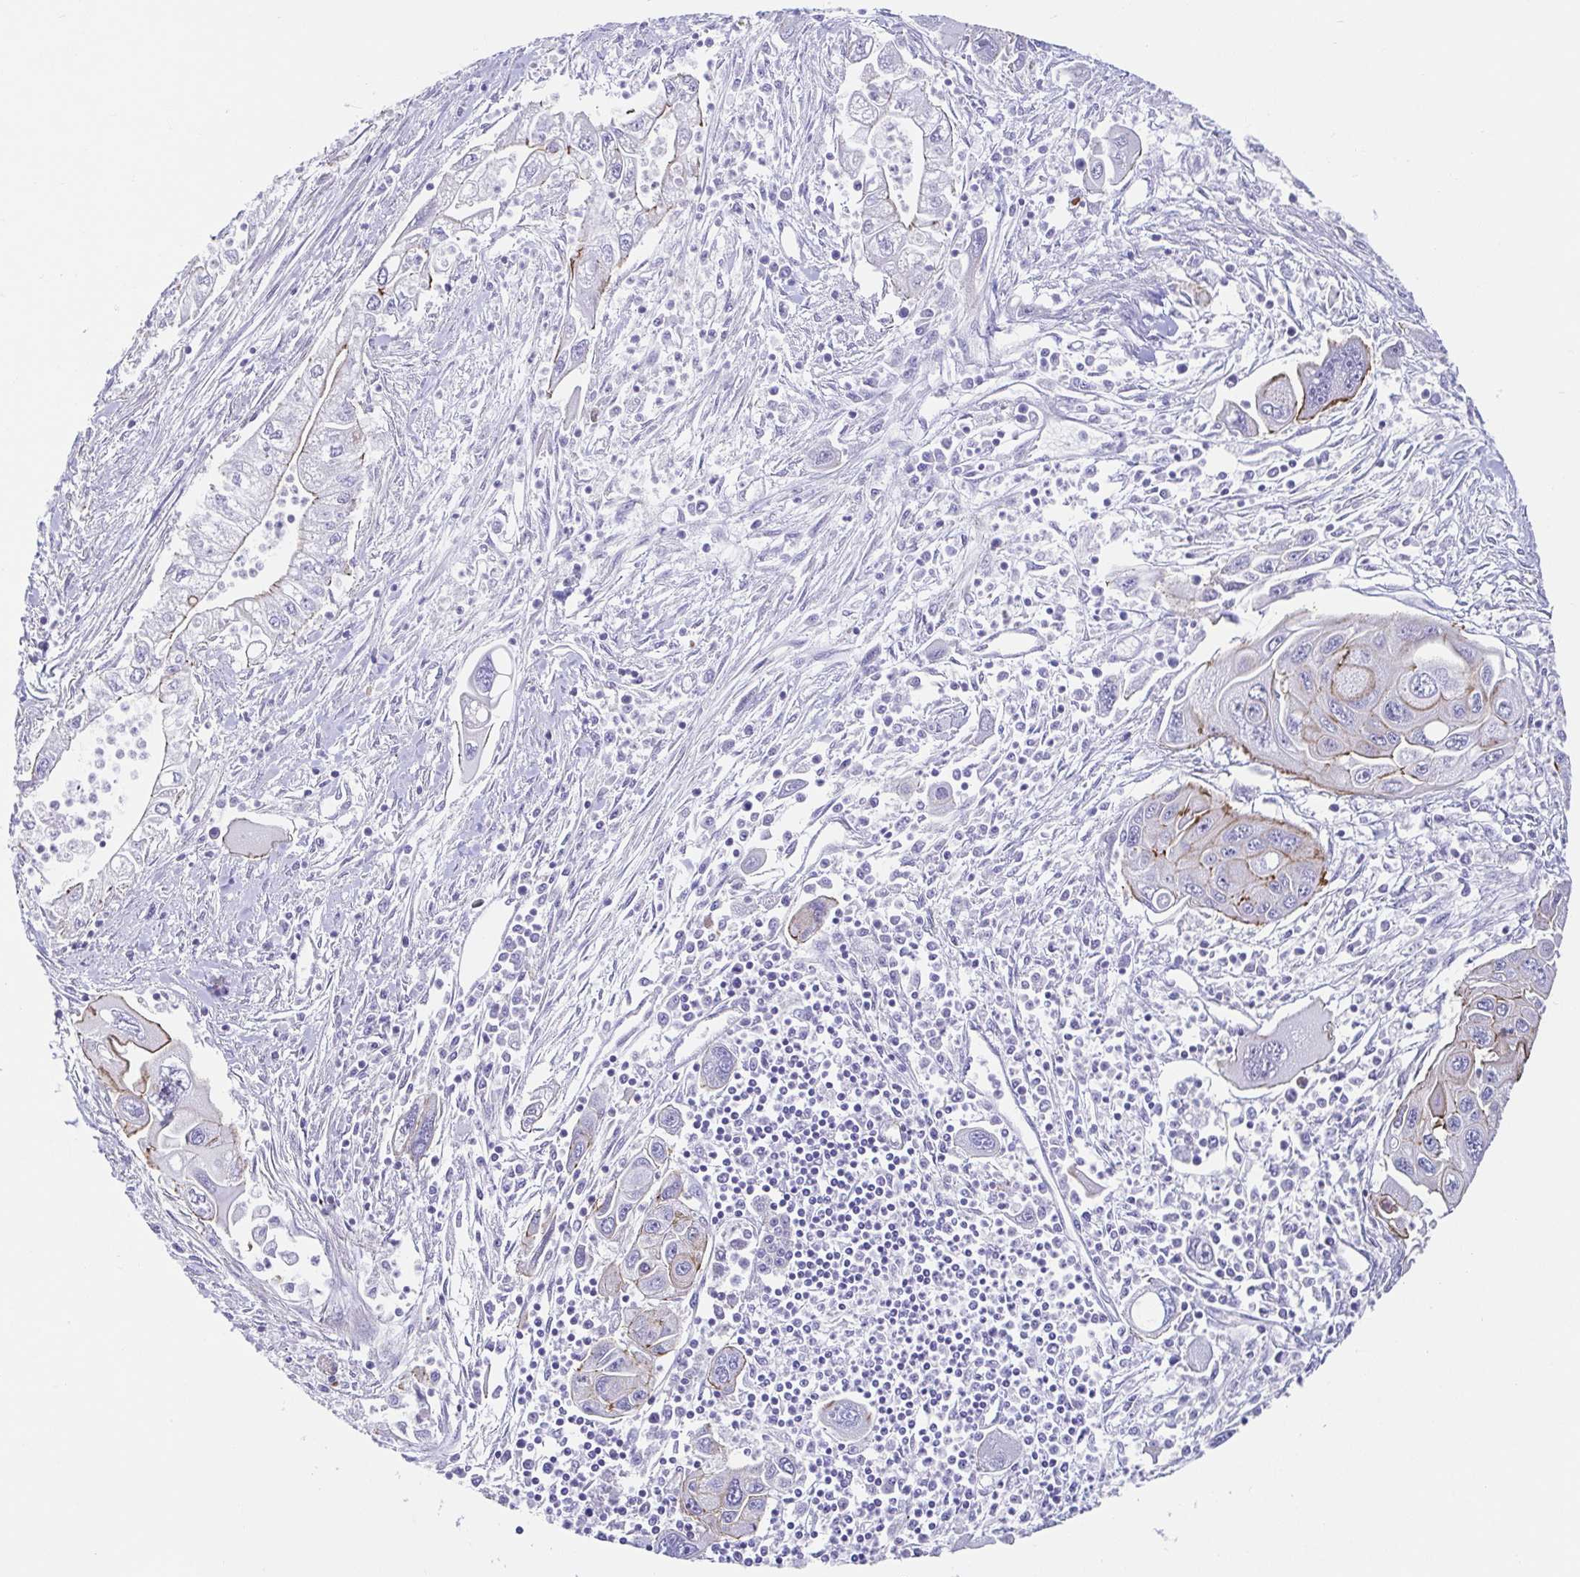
{"staining": {"intensity": "moderate", "quantity": "<25%", "location": "cytoplasmic/membranous"}, "tissue": "pancreatic cancer", "cell_type": "Tumor cells", "image_type": "cancer", "snomed": [{"axis": "morphology", "description": "Adenocarcinoma, NOS"}, {"axis": "topography", "description": "Pancreas"}], "caption": "This is a histology image of IHC staining of adenocarcinoma (pancreatic), which shows moderate expression in the cytoplasmic/membranous of tumor cells.", "gene": "TRAM2", "patient": {"sex": "male", "age": 70}}